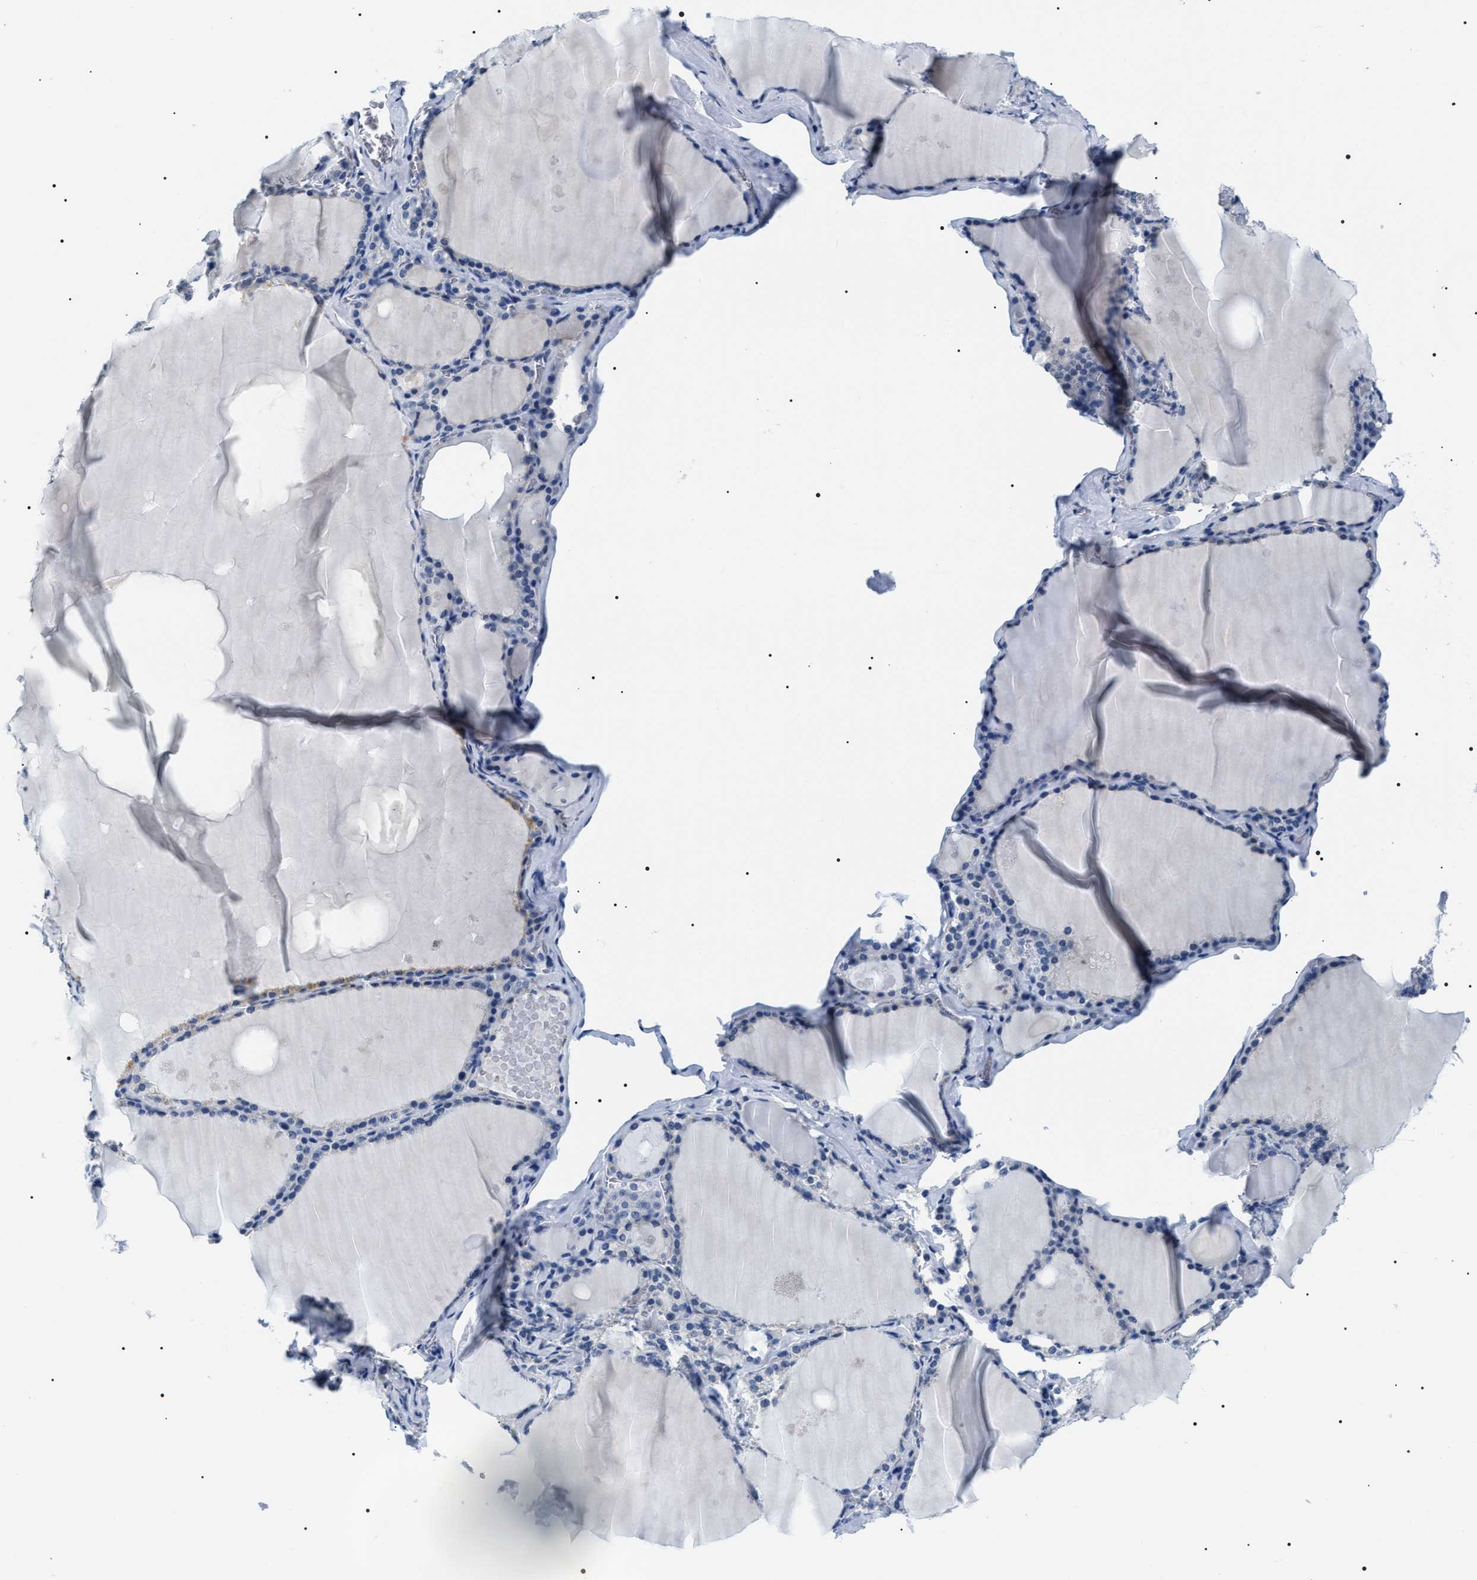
{"staining": {"intensity": "negative", "quantity": "none", "location": "none"}, "tissue": "thyroid gland", "cell_type": "Glandular cells", "image_type": "normal", "snomed": [{"axis": "morphology", "description": "Normal tissue, NOS"}, {"axis": "topography", "description": "Thyroid gland"}], "caption": "Glandular cells are negative for protein expression in unremarkable human thyroid gland.", "gene": "ADH4", "patient": {"sex": "male", "age": 56}}